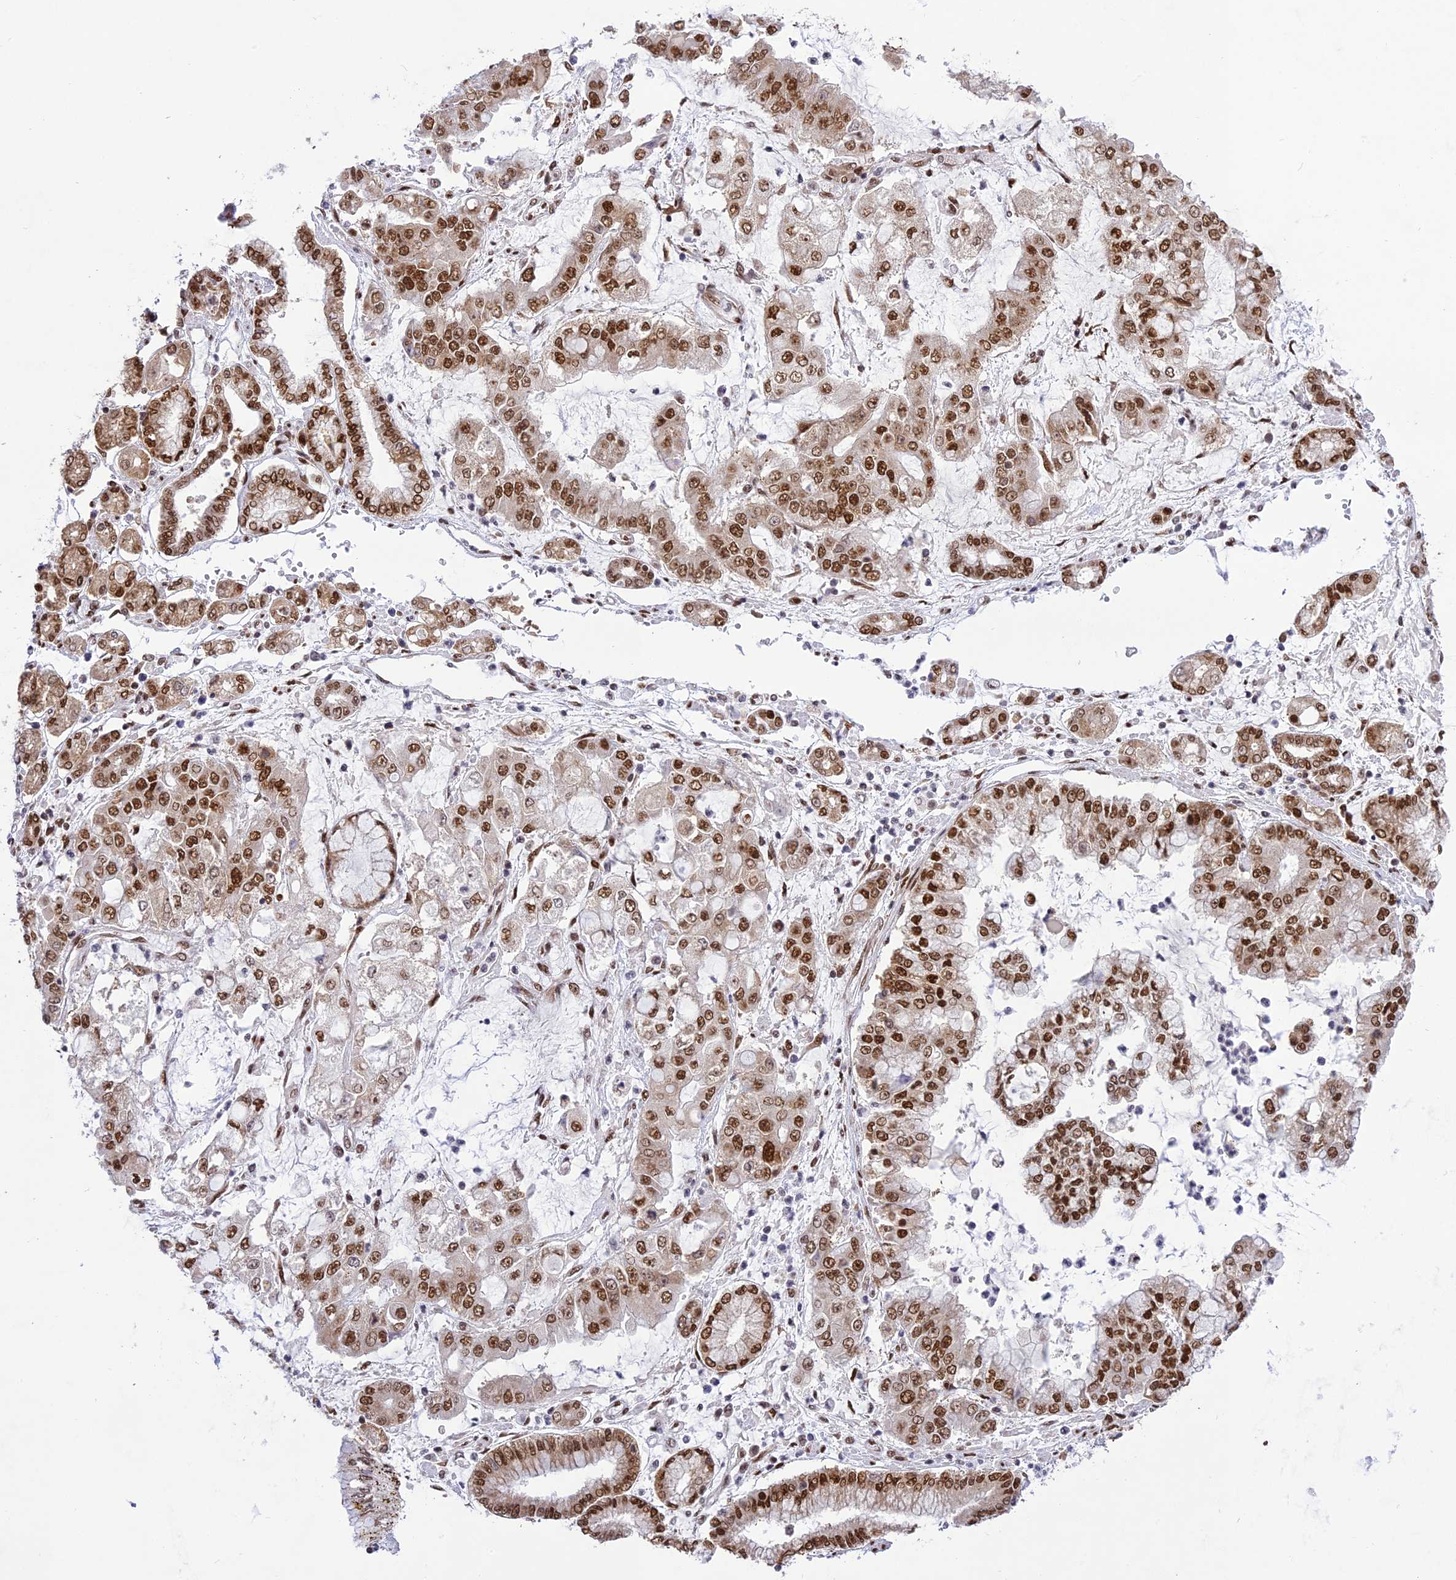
{"staining": {"intensity": "moderate", "quantity": ">75%", "location": "nuclear"}, "tissue": "stomach cancer", "cell_type": "Tumor cells", "image_type": "cancer", "snomed": [{"axis": "morphology", "description": "Adenocarcinoma, NOS"}, {"axis": "topography", "description": "Stomach"}], "caption": "Immunohistochemical staining of human stomach adenocarcinoma demonstrates medium levels of moderate nuclear positivity in about >75% of tumor cells. Nuclei are stained in blue.", "gene": "DDX1", "patient": {"sex": "male", "age": 76}}